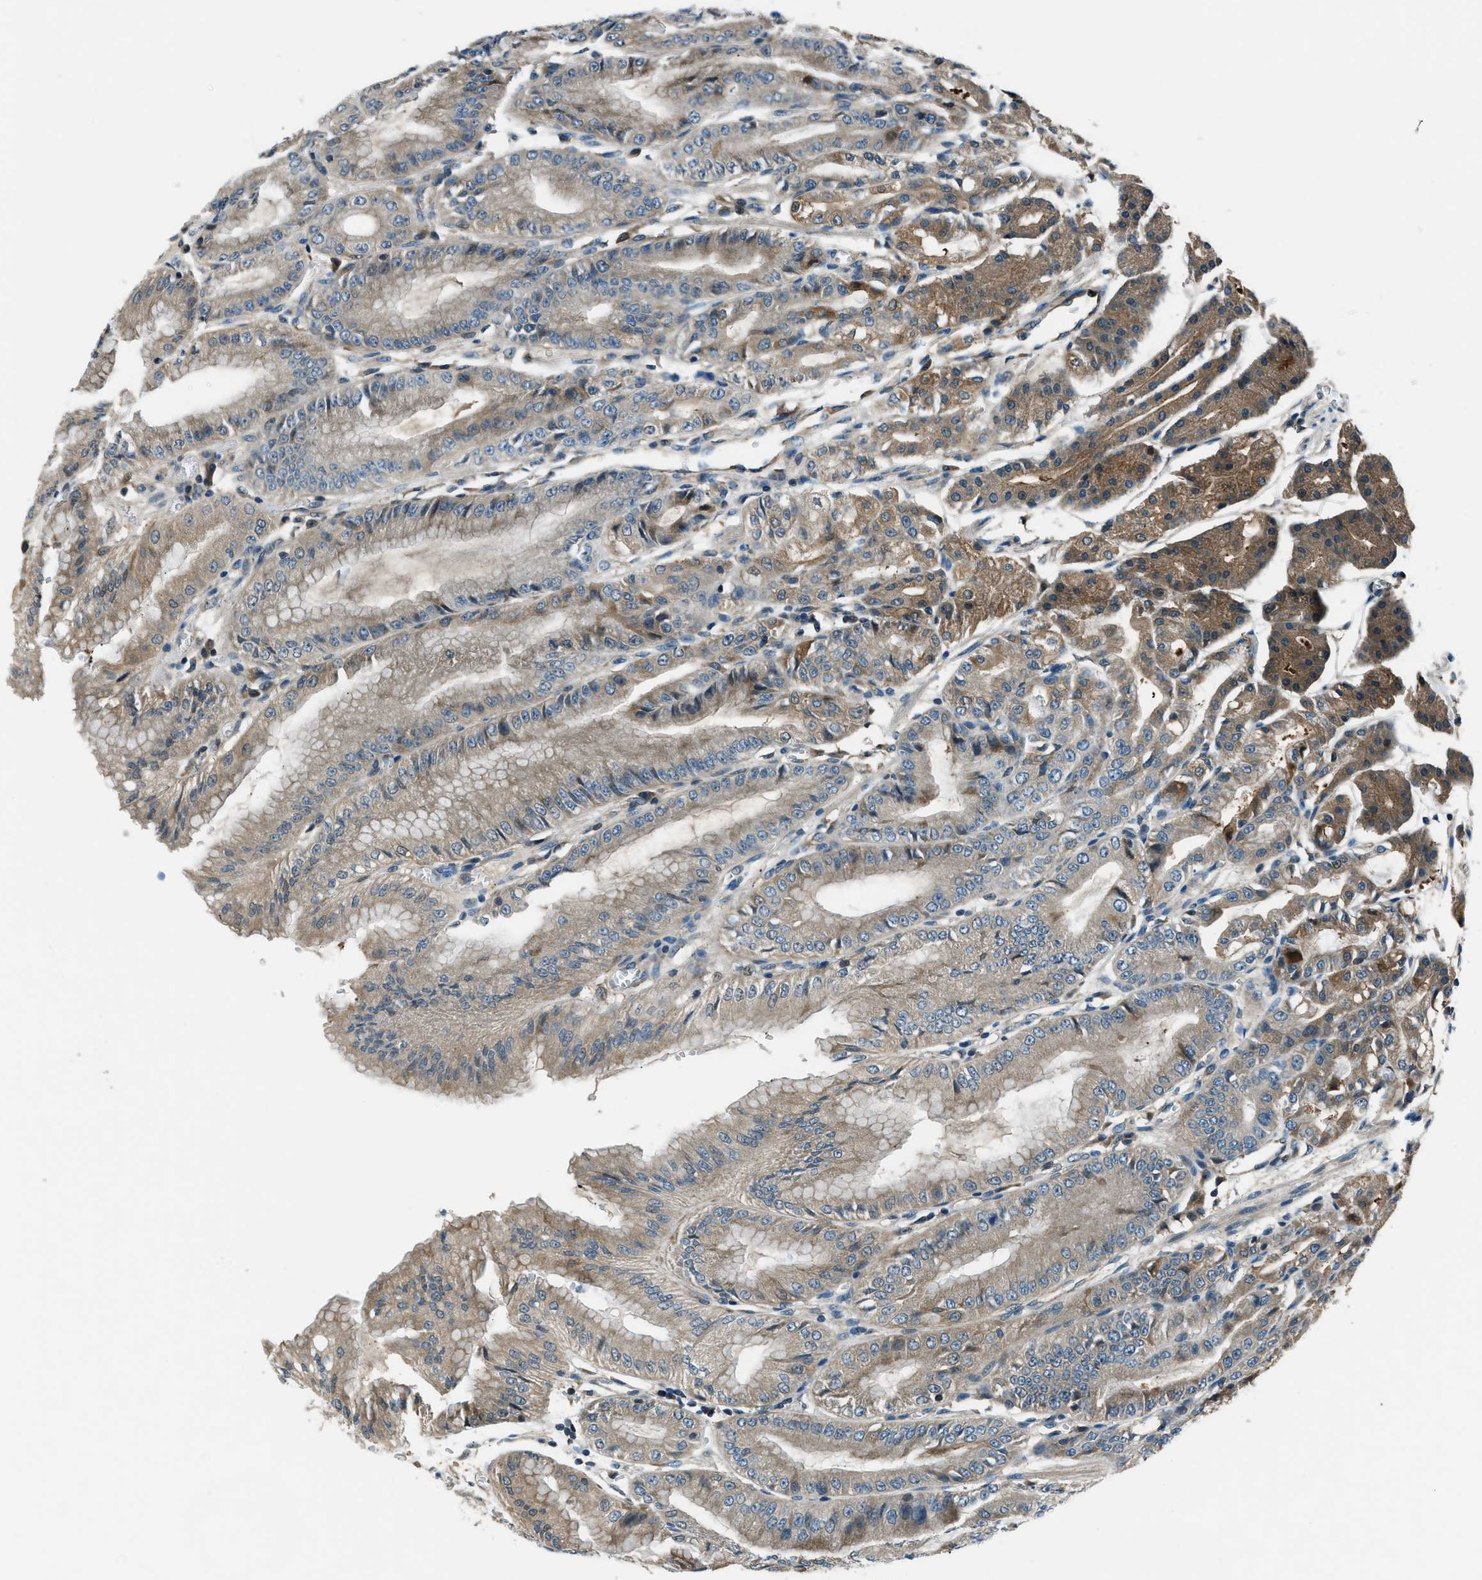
{"staining": {"intensity": "moderate", "quantity": "25%-75%", "location": "cytoplasmic/membranous"}, "tissue": "stomach", "cell_type": "Glandular cells", "image_type": "normal", "snomed": [{"axis": "morphology", "description": "Normal tissue, NOS"}, {"axis": "topography", "description": "Stomach, lower"}], "caption": "Protein analysis of unremarkable stomach shows moderate cytoplasmic/membranous staining in approximately 25%-75% of glandular cells. The protein is stained brown, and the nuclei are stained in blue (DAB IHC with brightfield microscopy, high magnification).", "gene": "HEBP2", "patient": {"sex": "male", "age": 71}}